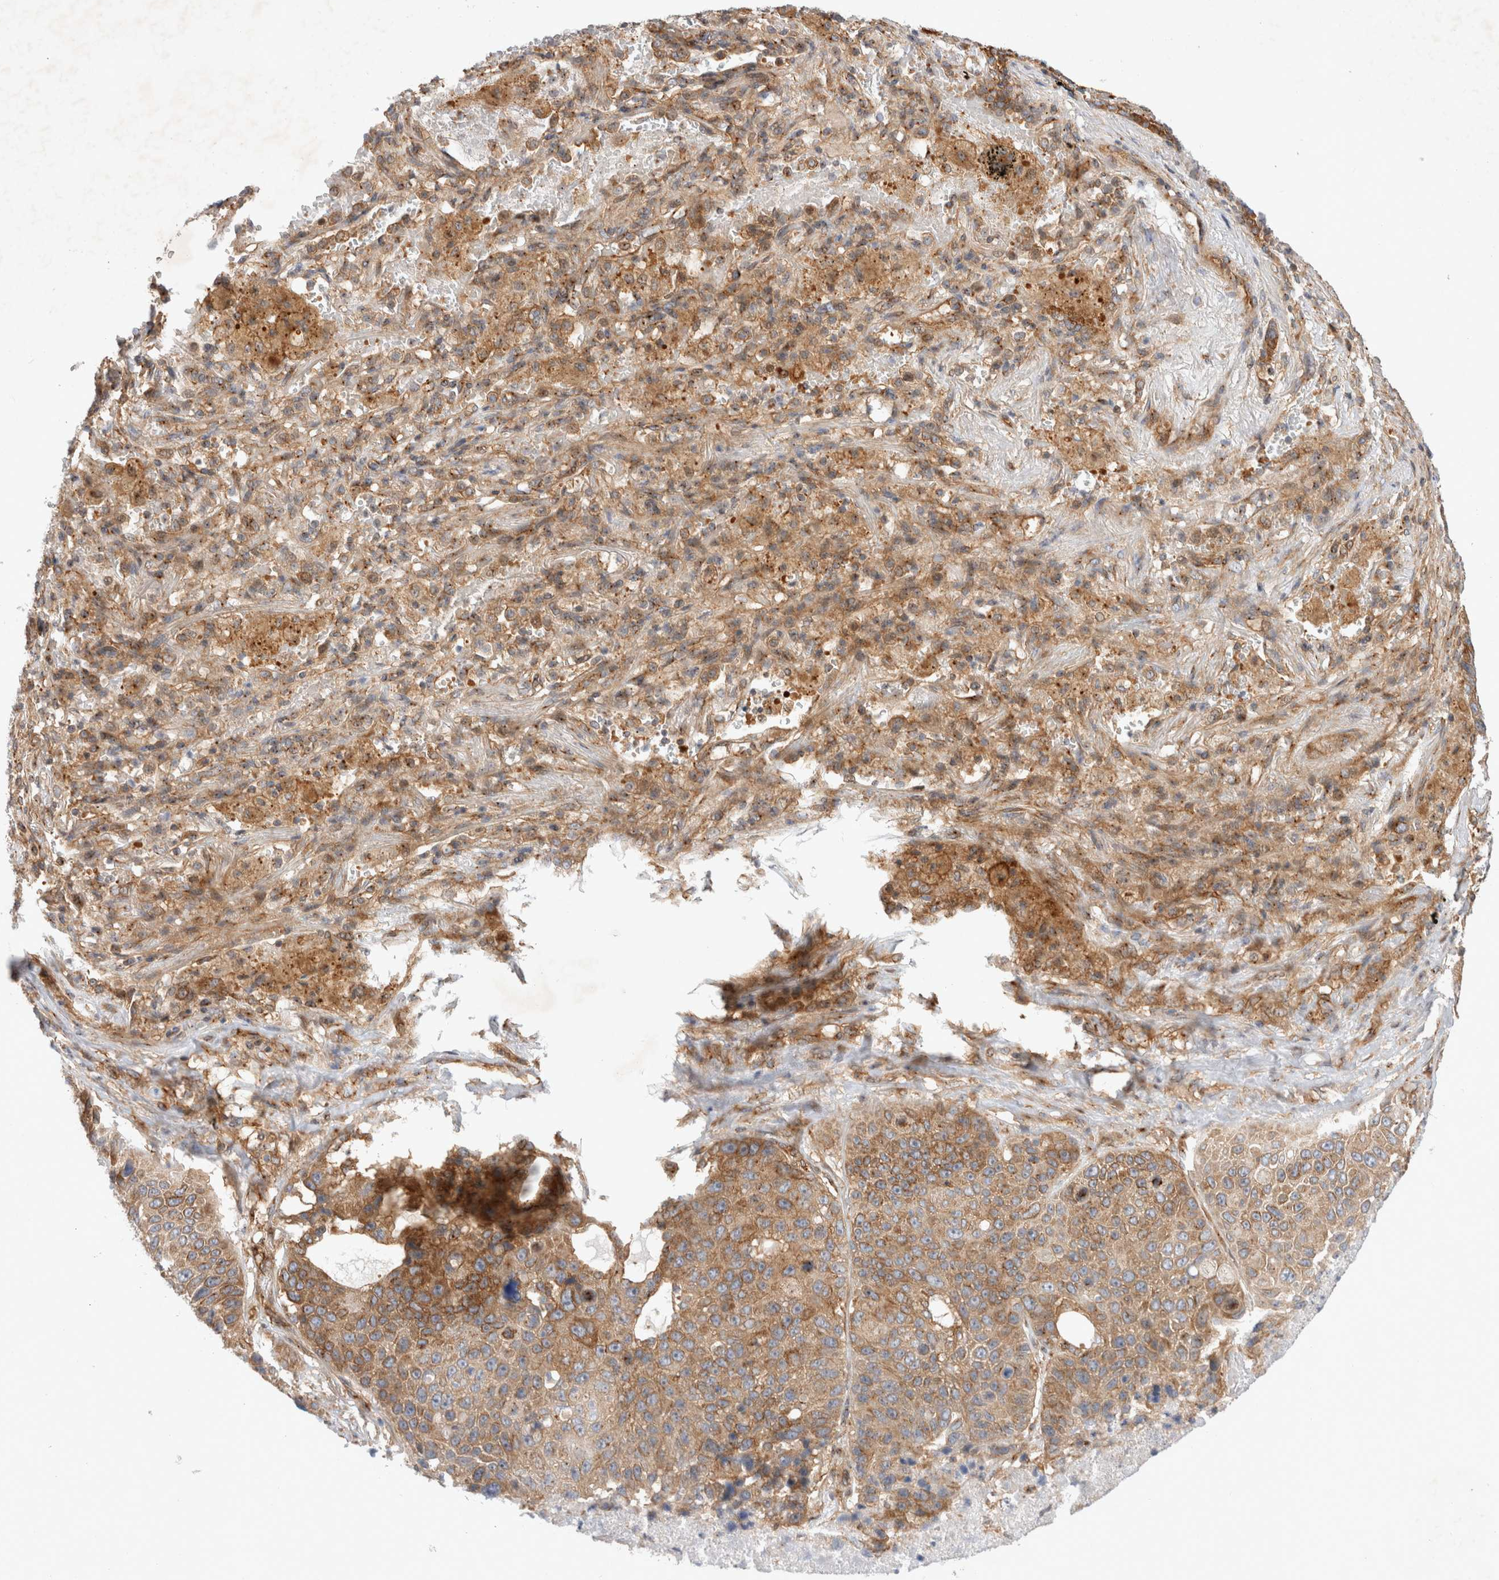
{"staining": {"intensity": "moderate", "quantity": ">75%", "location": "cytoplasmic/membranous"}, "tissue": "lung cancer", "cell_type": "Tumor cells", "image_type": "cancer", "snomed": [{"axis": "morphology", "description": "Squamous cell carcinoma, NOS"}, {"axis": "topography", "description": "Lung"}], "caption": "An image of lung squamous cell carcinoma stained for a protein exhibits moderate cytoplasmic/membranous brown staining in tumor cells. (brown staining indicates protein expression, while blue staining denotes nuclei).", "gene": "GPR150", "patient": {"sex": "male", "age": 61}}